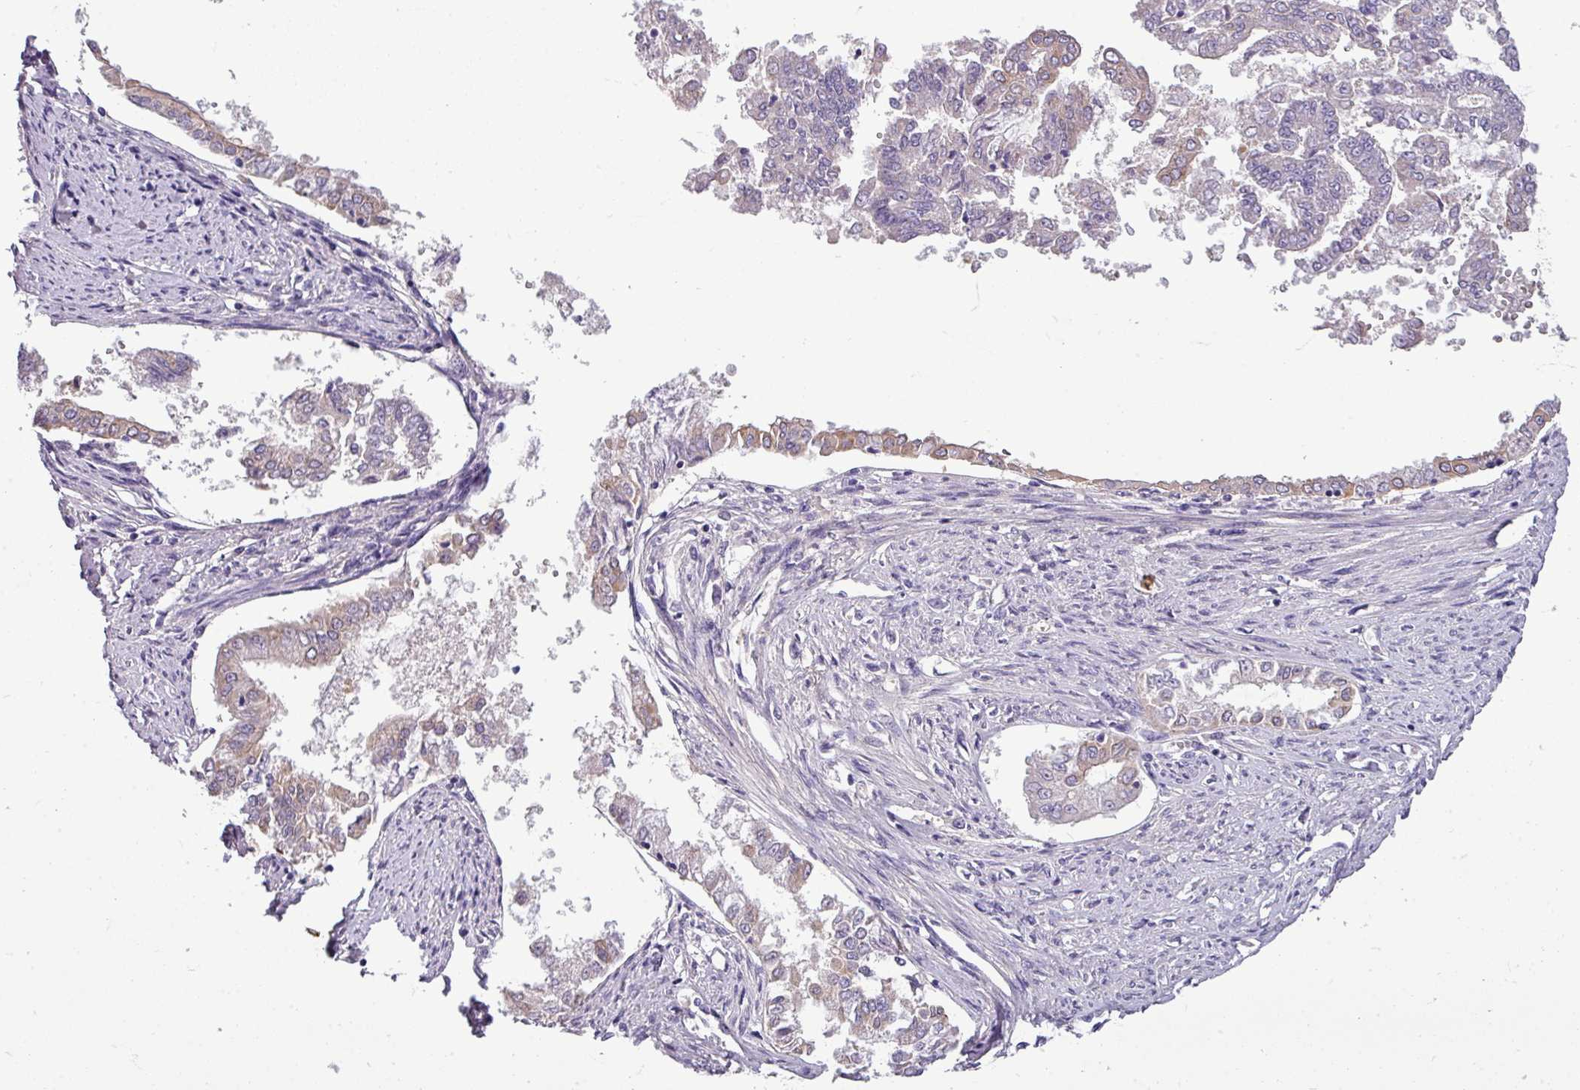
{"staining": {"intensity": "weak", "quantity": "25%-75%", "location": "cytoplasmic/membranous"}, "tissue": "endometrial cancer", "cell_type": "Tumor cells", "image_type": "cancer", "snomed": [{"axis": "morphology", "description": "Adenocarcinoma, NOS"}, {"axis": "topography", "description": "Endometrium"}], "caption": "IHC (DAB (3,3'-diaminobenzidine)) staining of human endometrial adenocarcinoma reveals weak cytoplasmic/membranous protein positivity in about 25%-75% of tumor cells. The protein is stained brown, and the nuclei are stained in blue (DAB IHC with brightfield microscopy, high magnification).", "gene": "DNAAF9", "patient": {"sex": "female", "age": 76}}